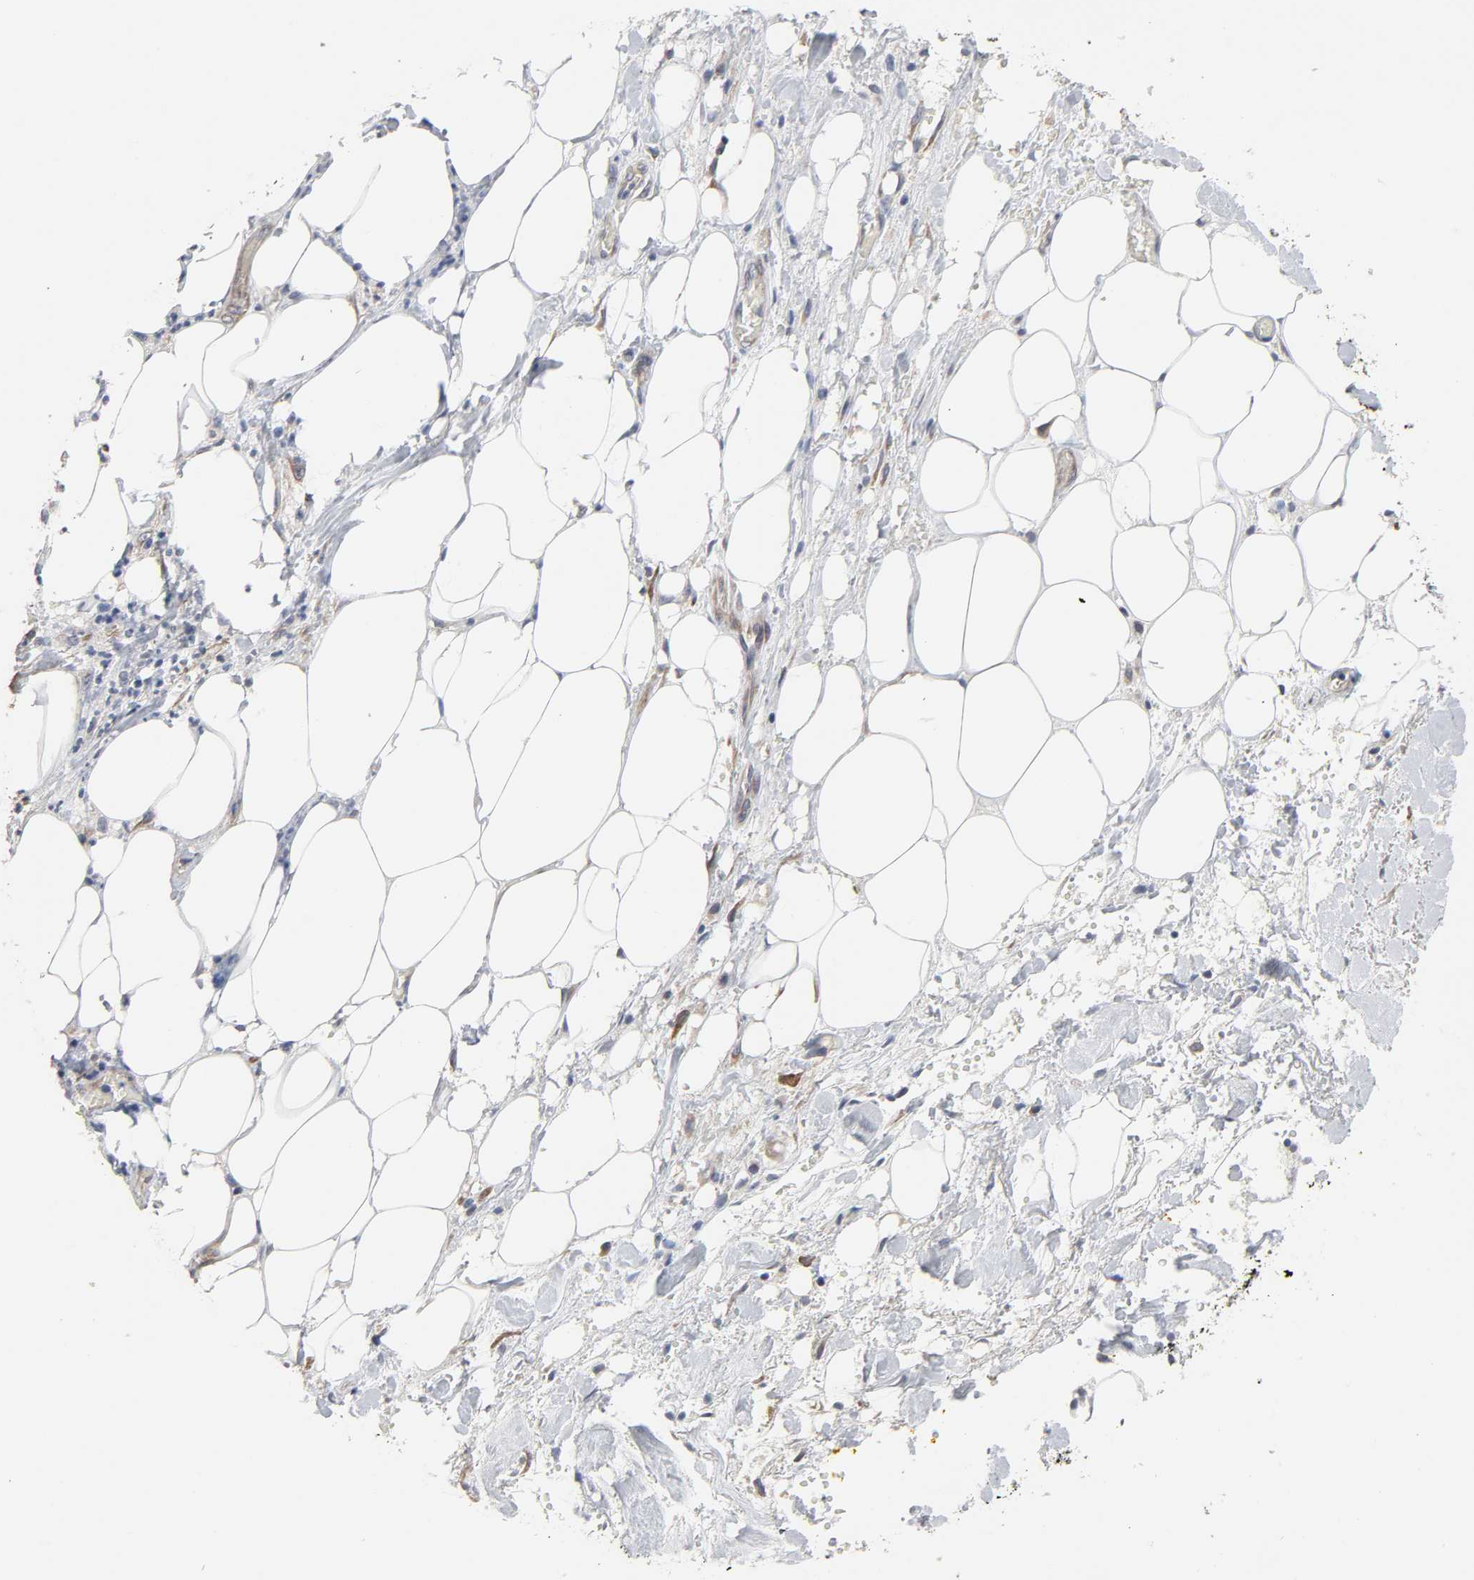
{"staining": {"intensity": "negative", "quantity": "none", "location": "none"}, "tissue": "pancreatic cancer", "cell_type": "Tumor cells", "image_type": "cancer", "snomed": [{"axis": "morphology", "description": "Adenocarcinoma, NOS"}, {"axis": "topography", "description": "Pancreas"}], "caption": "Image shows no significant protein positivity in tumor cells of pancreatic adenocarcinoma.", "gene": "HDLBP", "patient": {"sex": "male", "age": 70}}